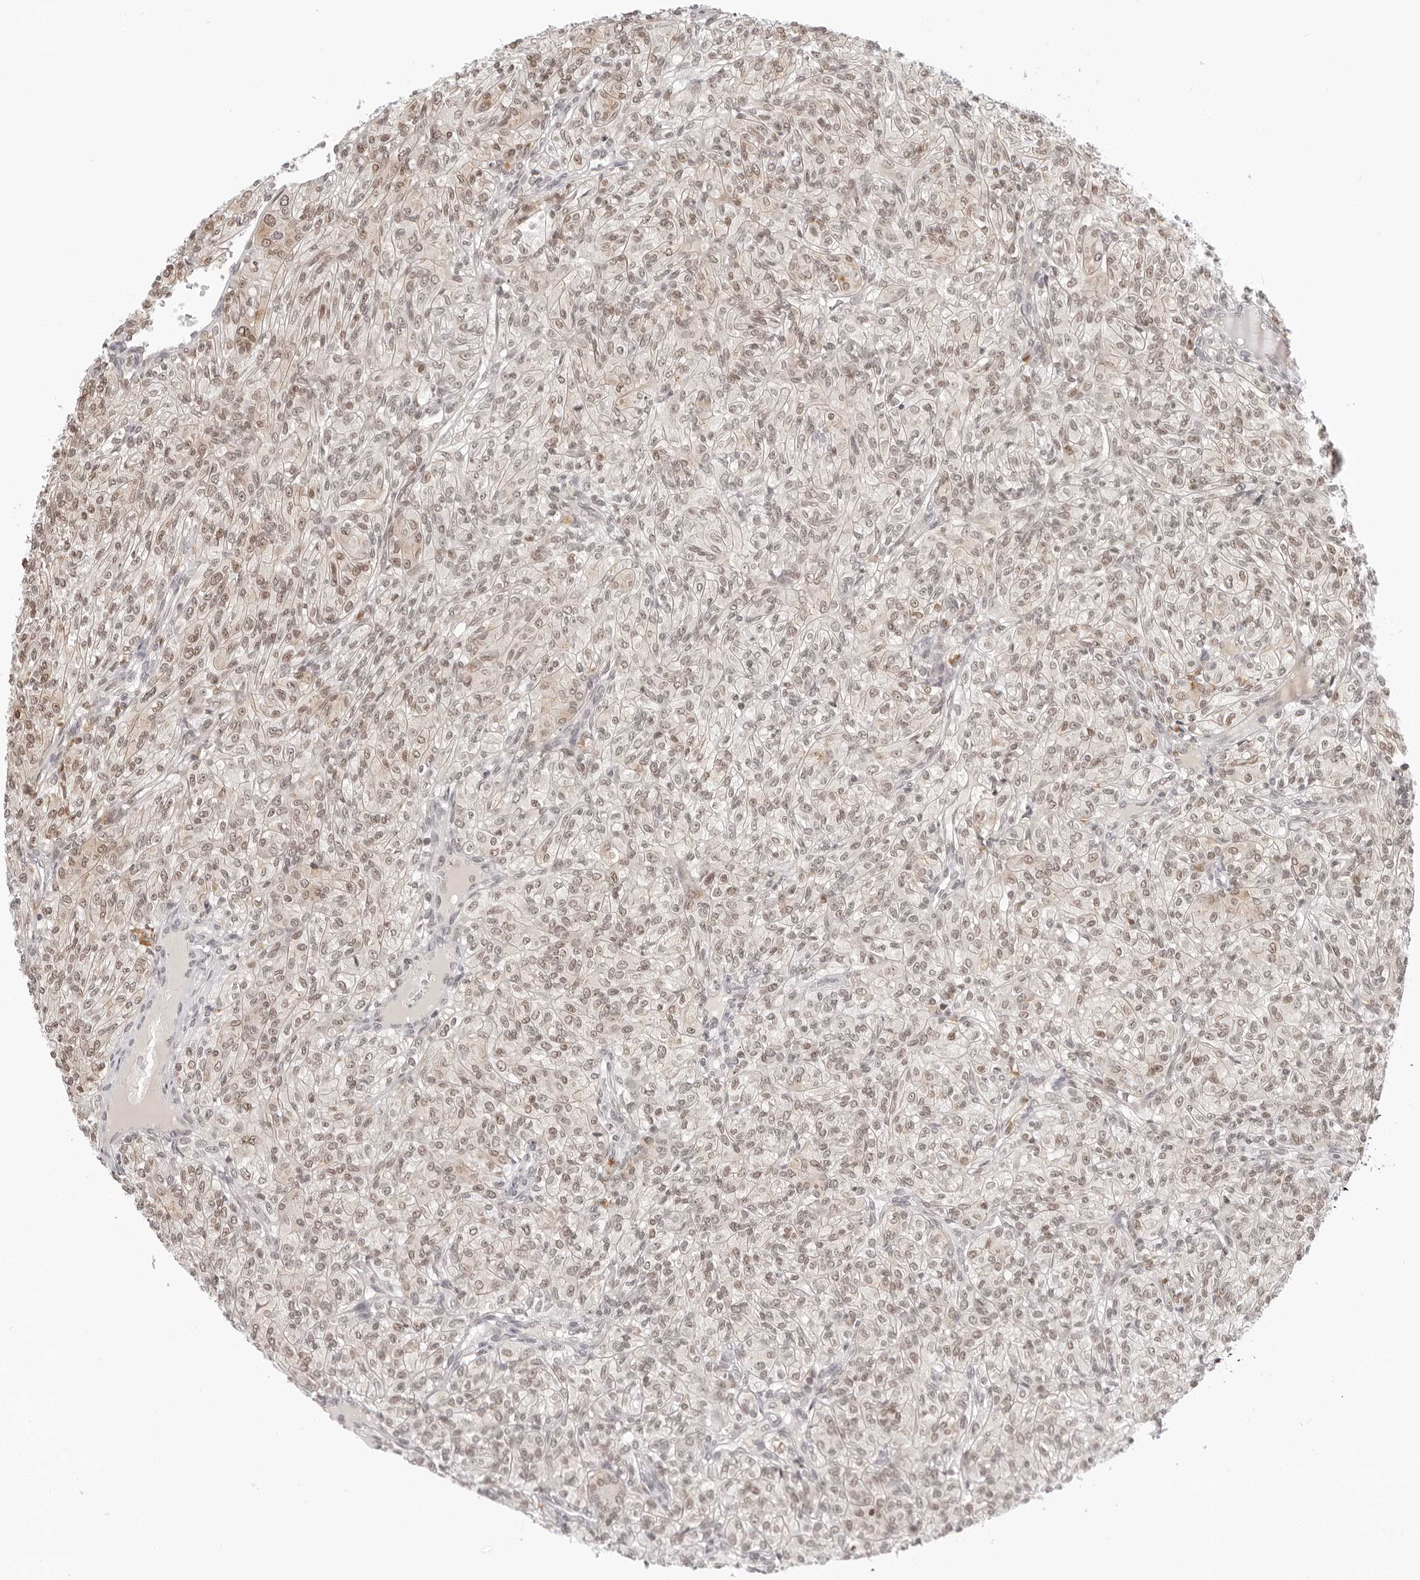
{"staining": {"intensity": "moderate", "quantity": ">75%", "location": "nuclear"}, "tissue": "renal cancer", "cell_type": "Tumor cells", "image_type": "cancer", "snomed": [{"axis": "morphology", "description": "Adenocarcinoma, NOS"}, {"axis": "topography", "description": "Kidney"}], "caption": "Tumor cells exhibit medium levels of moderate nuclear positivity in approximately >75% of cells in renal cancer. (Brightfield microscopy of DAB IHC at high magnification).", "gene": "MSH6", "patient": {"sex": "male", "age": 77}}